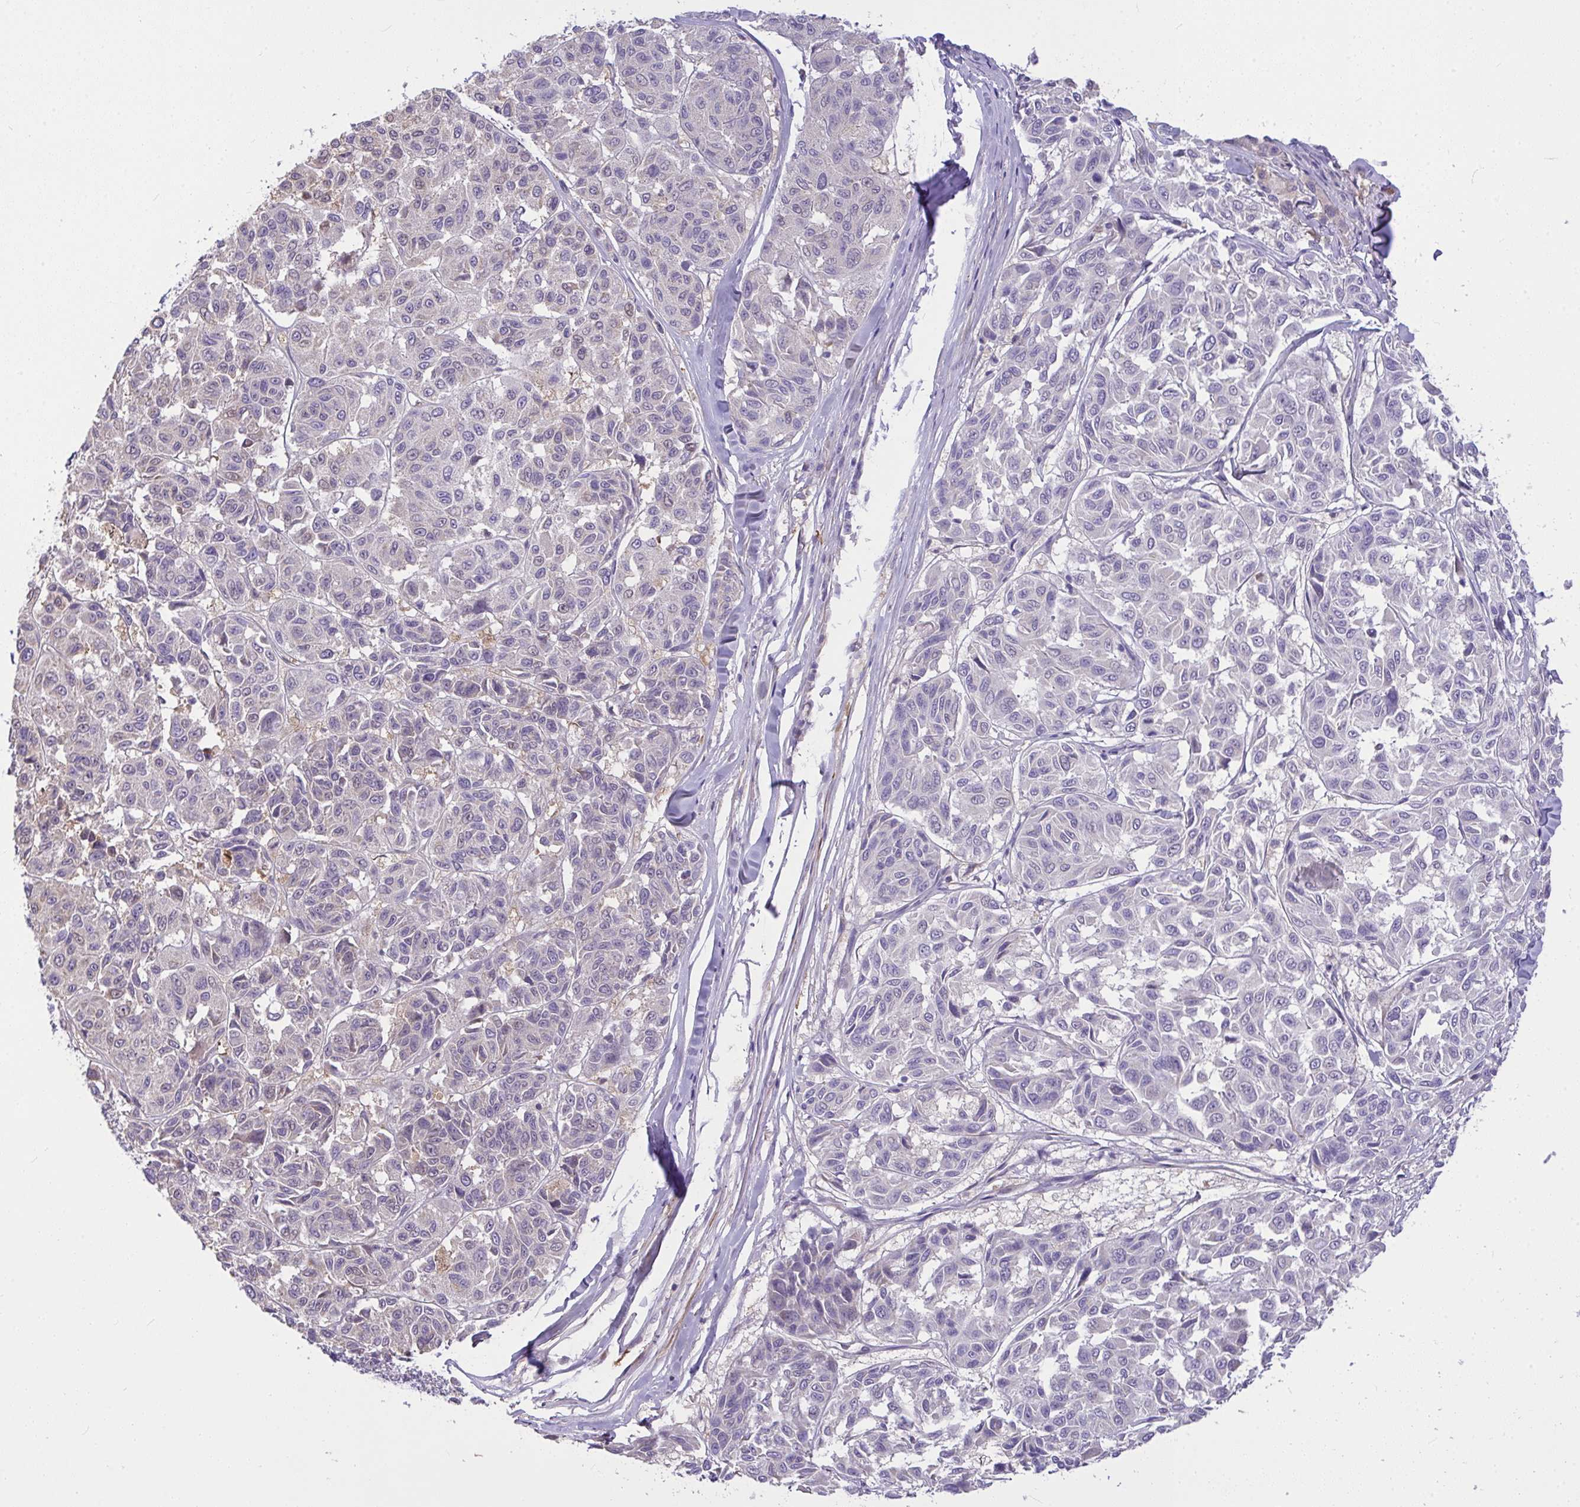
{"staining": {"intensity": "negative", "quantity": "none", "location": "none"}, "tissue": "melanoma", "cell_type": "Tumor cells", "image_type": "cancer", "snomed": [{"axis": "morphology", "description": "Malignant melanoma, NOS"}, {"axis": "topography", "description": "Skin"}], "caption": "IHC of melanoma demonstrates no expression in tumor cells. (Immunohistochemistry, brightfield microscopy, high magnification).", "gene": "MOCS1", "patient": {"sex": "female", "age": 66}}